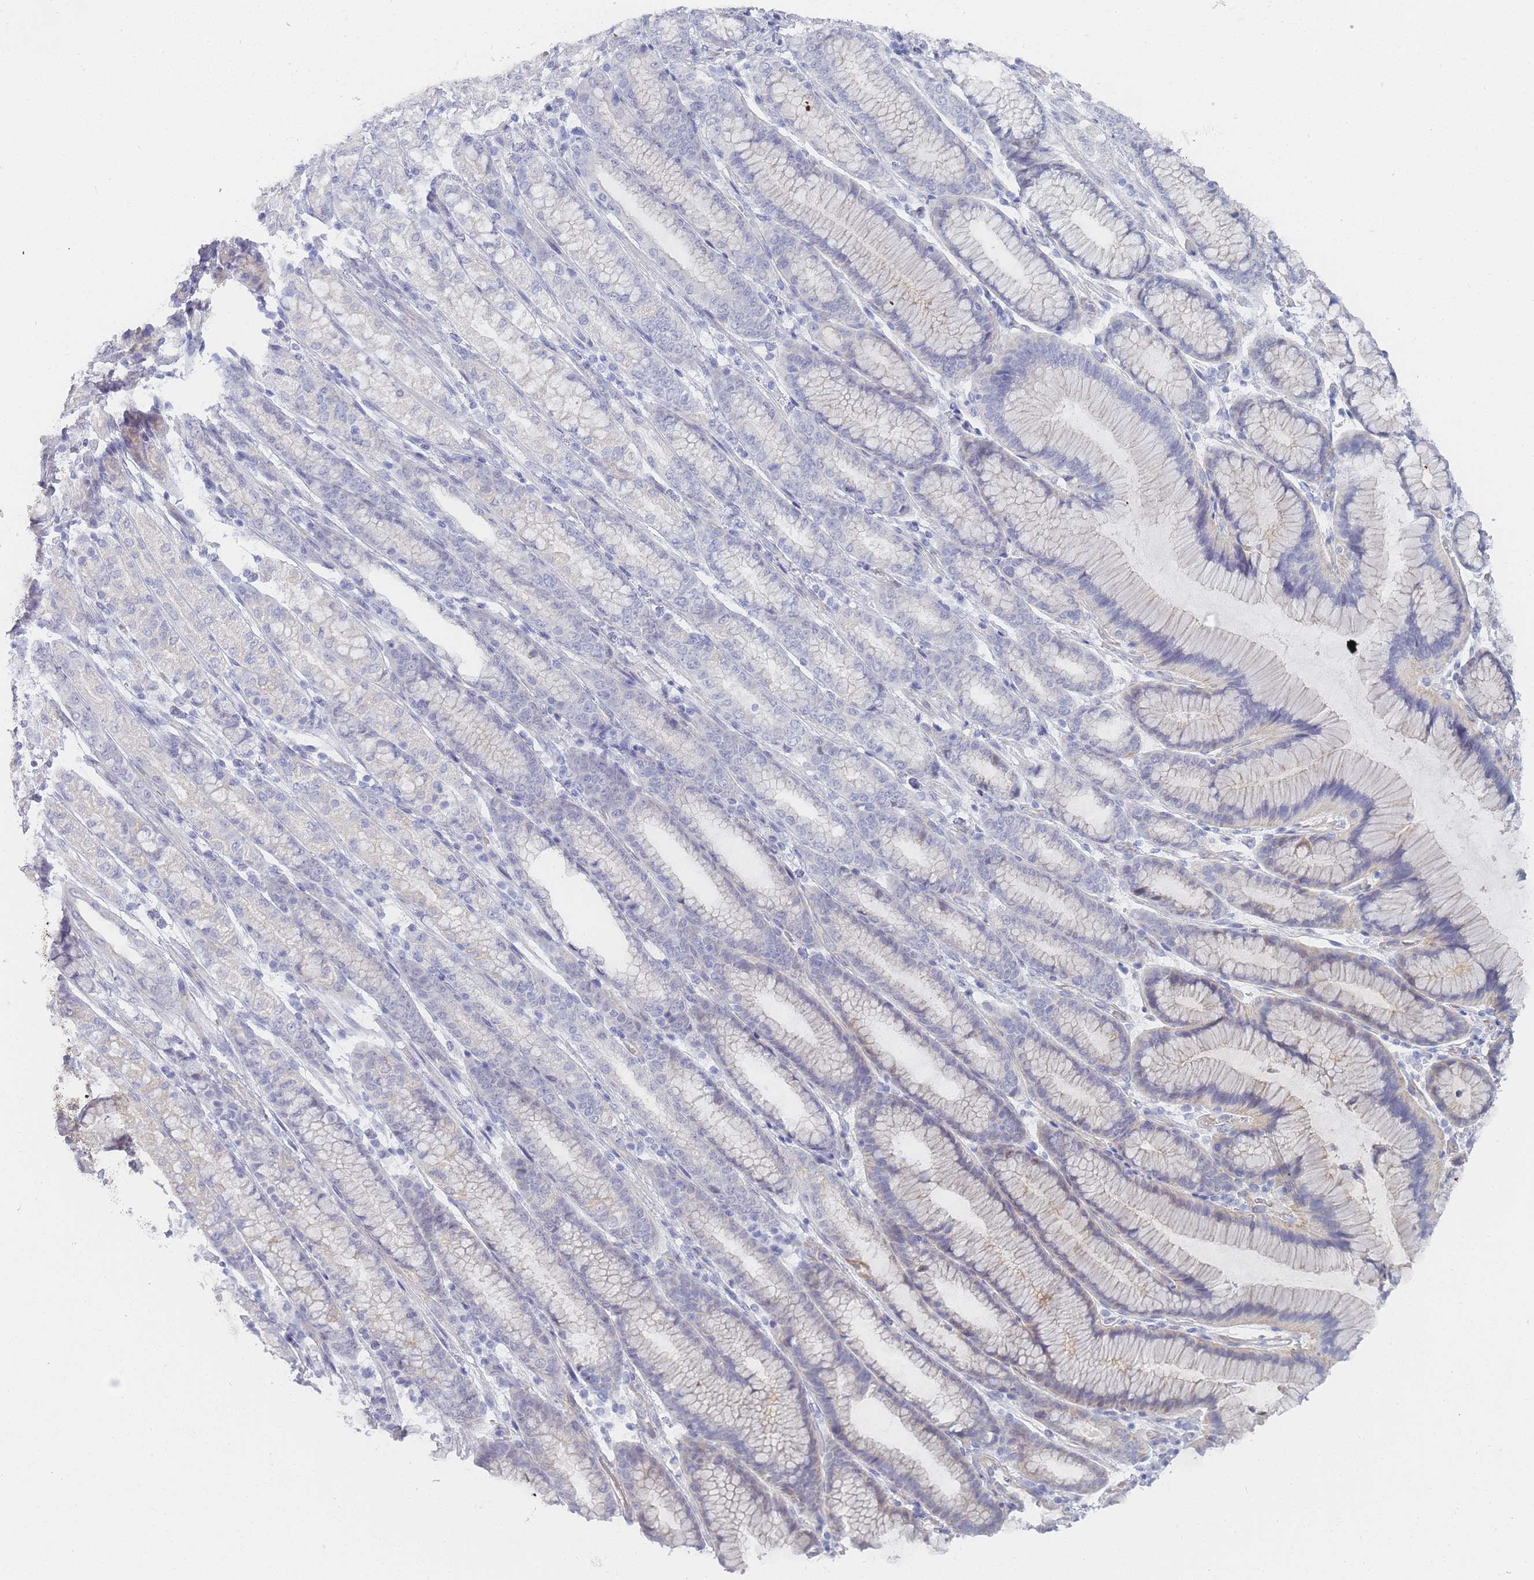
{"staining": {"intensity": "negative", "quantity": "none", "location": "none"}, "tissue": "stomach cancer", "cell_type": "Tumor cells", "image_type": "cancer", "snomed": [{"axis": "morphology", "description": "Adenocarcinoma, NOS"}, {"axis": "topography", "description": "Stomach"}], "caption": "The IHC histopathology image has no significant positivity in tumor cells of stomach cancer (adenocarcinoma) tissue.", "gene": "IMPG1", "patient": {"sex": "female", "age": 79}}